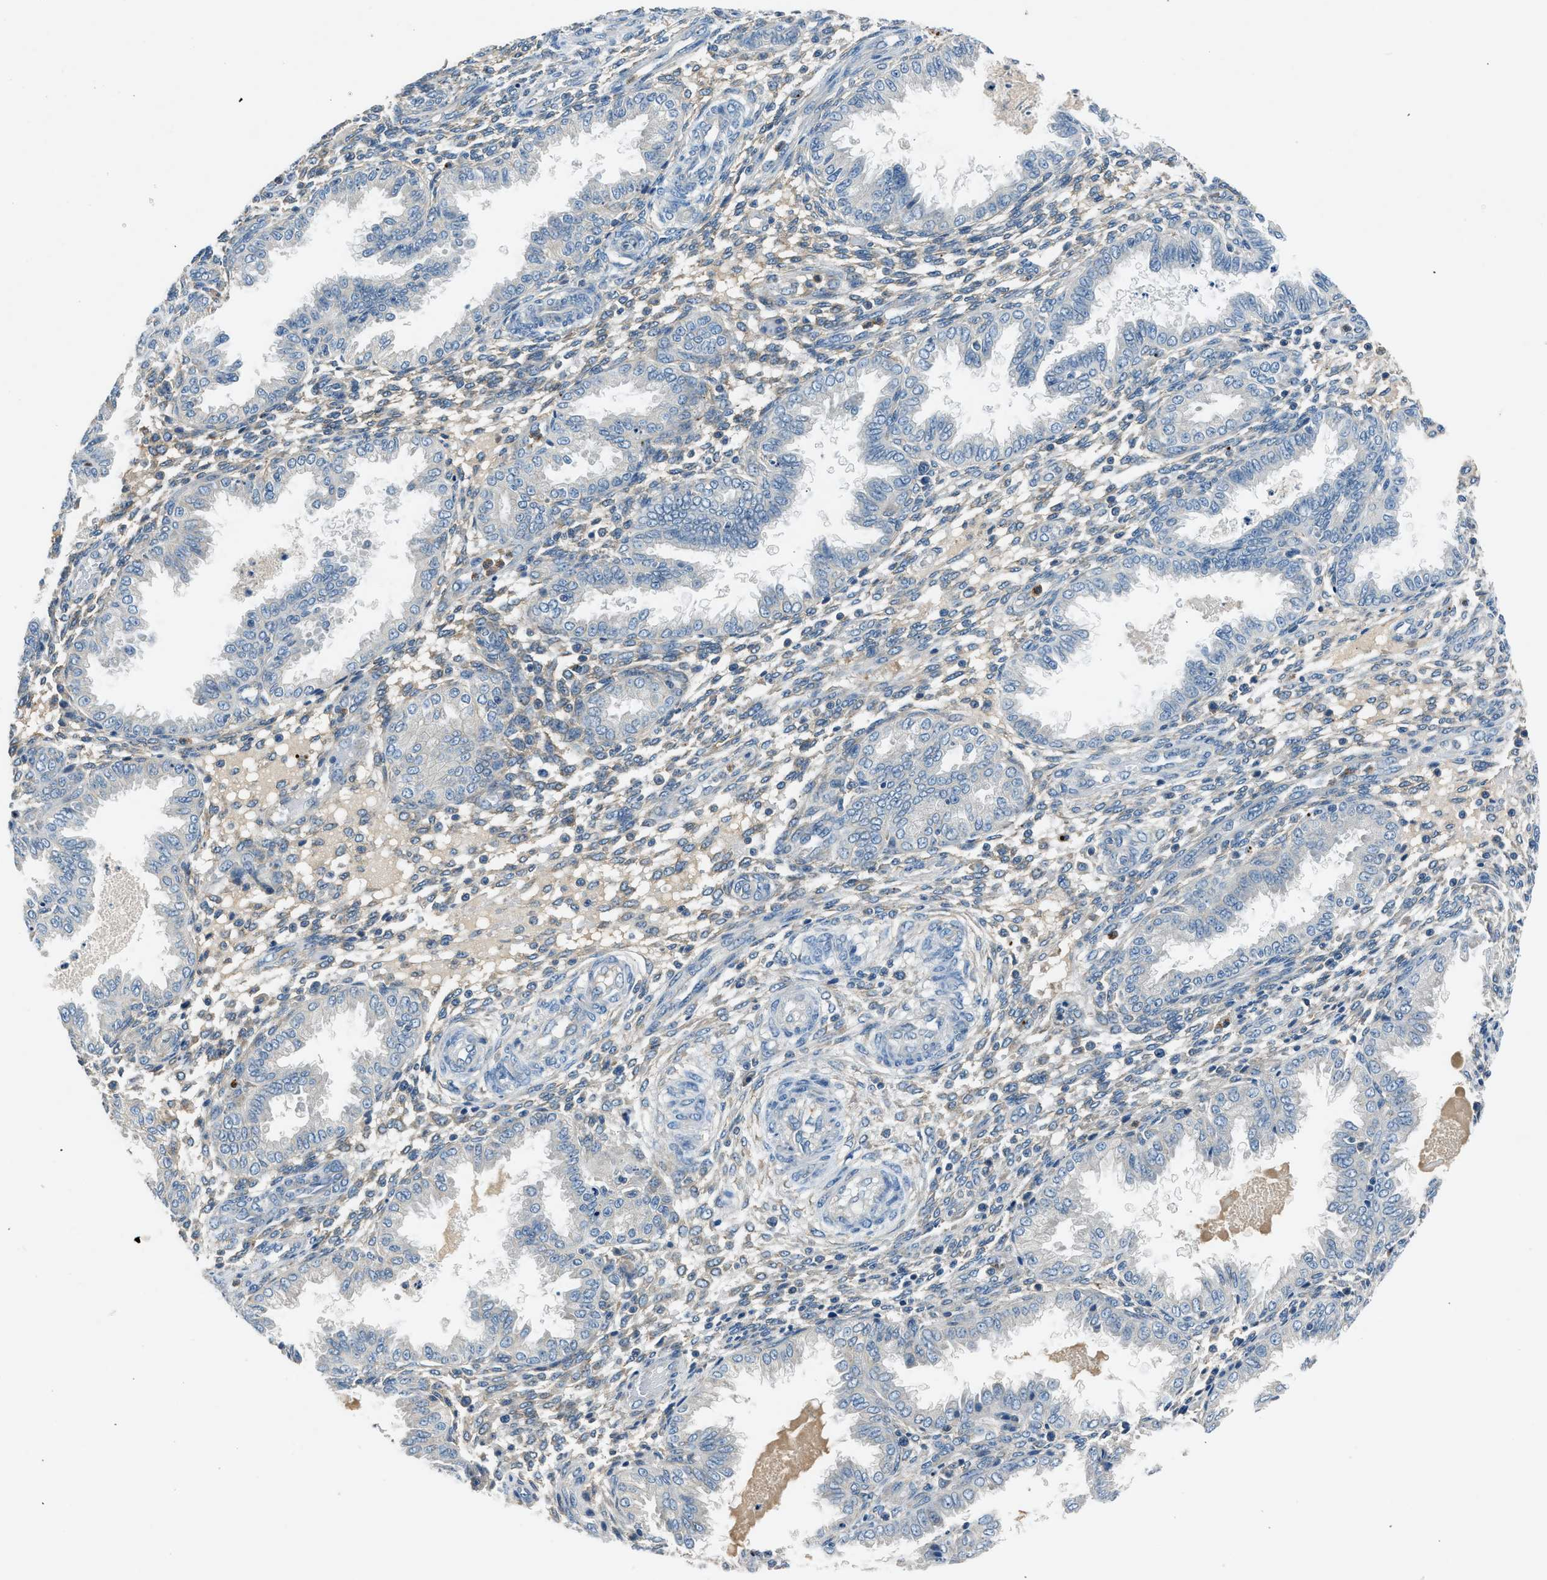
{"staining": {"intensity": "weak", "quantity": "<25%", "location": "cytoplasmic/membranous"}, "tissue": "endometrium", "cell_type": "Cells in endometrial stroma", "image_type": "normal", "snomed": [{"axis": "morphology", "description": "Normal tissue, NOS"}, {"axis": "topography", "description": "Endometrium"}], "caption": "DAB (3,3'-diaminobenzidine) immunohistochemical staining of normal human endometrium shows no significant staining in cells in endometrial stroma.", "gene": "BMP1", "patient": {"sex": "female", "age": 33}}